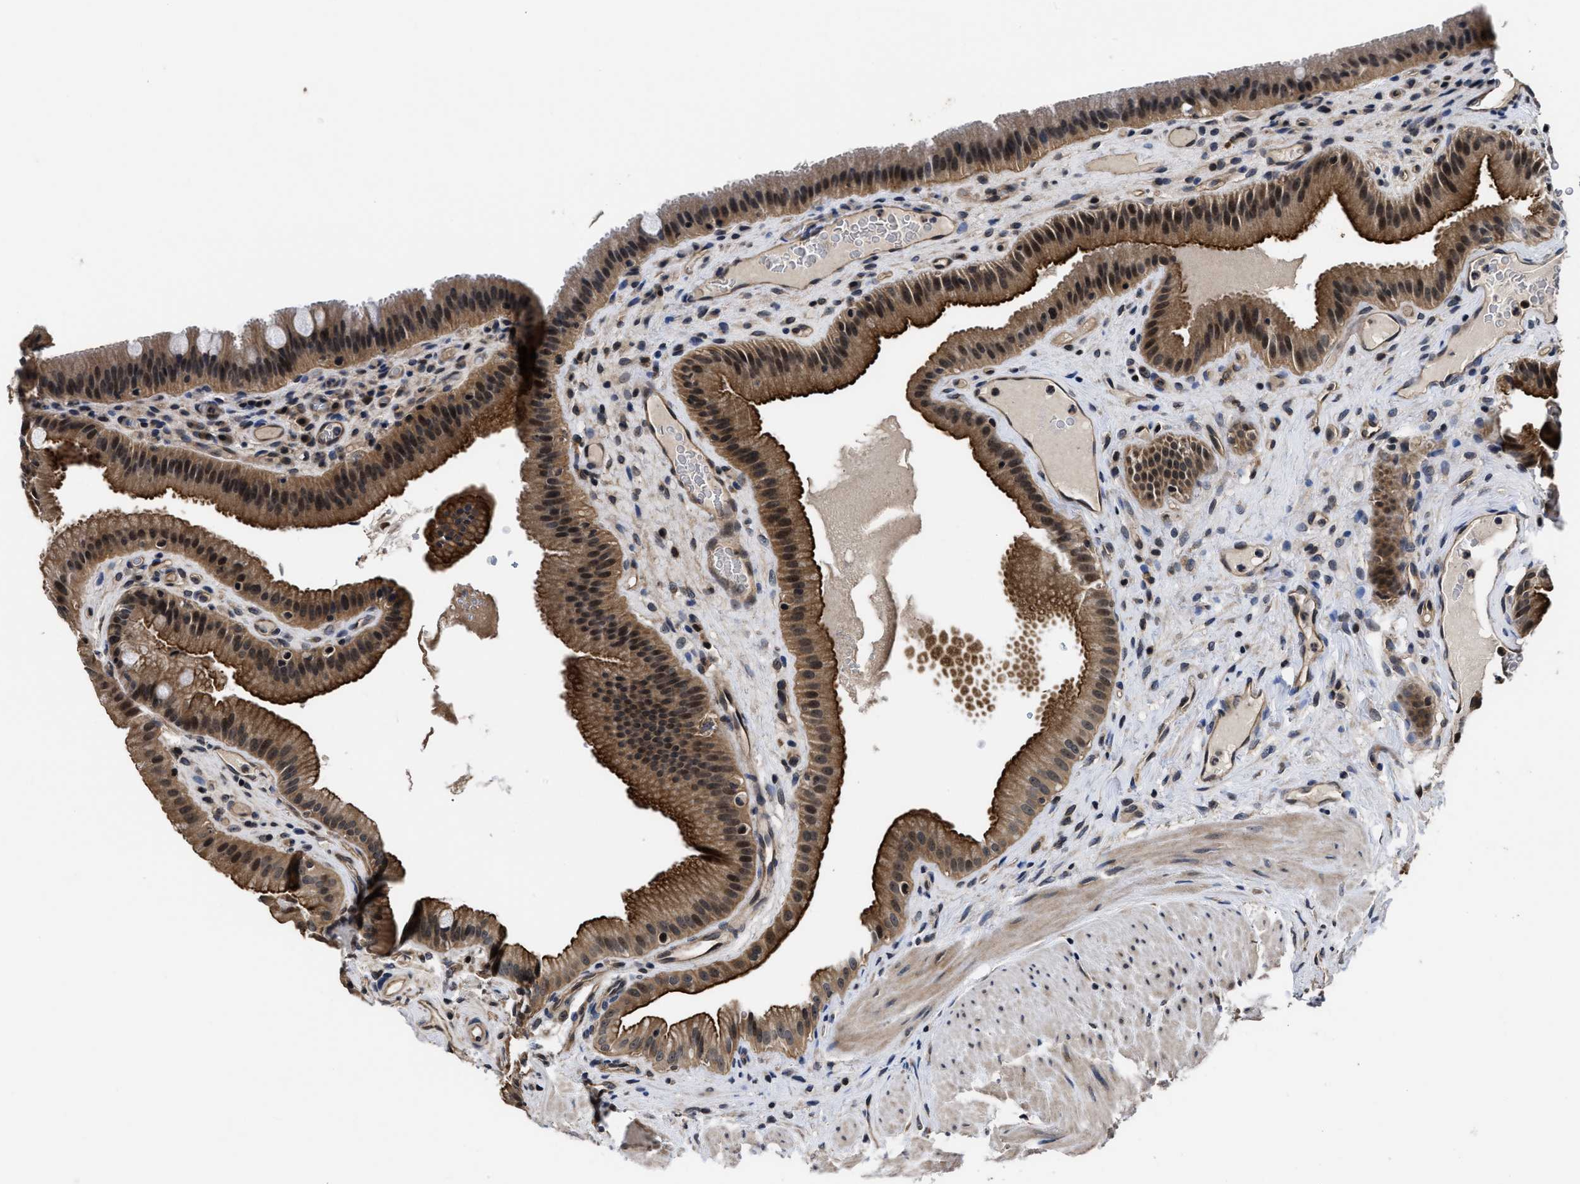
{"staining": {"intensity": "strong", "quantity": ">75%", "location": "cytoplasmic/membranous,nuclear"}, "tissue": "gallbladder", "cell_type": "Glandular cells", "image_type": "normal", "snomed": [{"axis": "morphology", "description": "Normal tissue, NOS"}, {"axis": "topography", "description": "Gallbladder"}], "caption": "DAB (3,3'-diaminobenzidine) immunohistochemical staining of normal human gallbladder exhibits strong cytoplasmic/membranous,nuclear protein staining in about >75% of glandular cells.", "gene": "DNAJC14", "patient": {"sex": "male", "age": 49}}